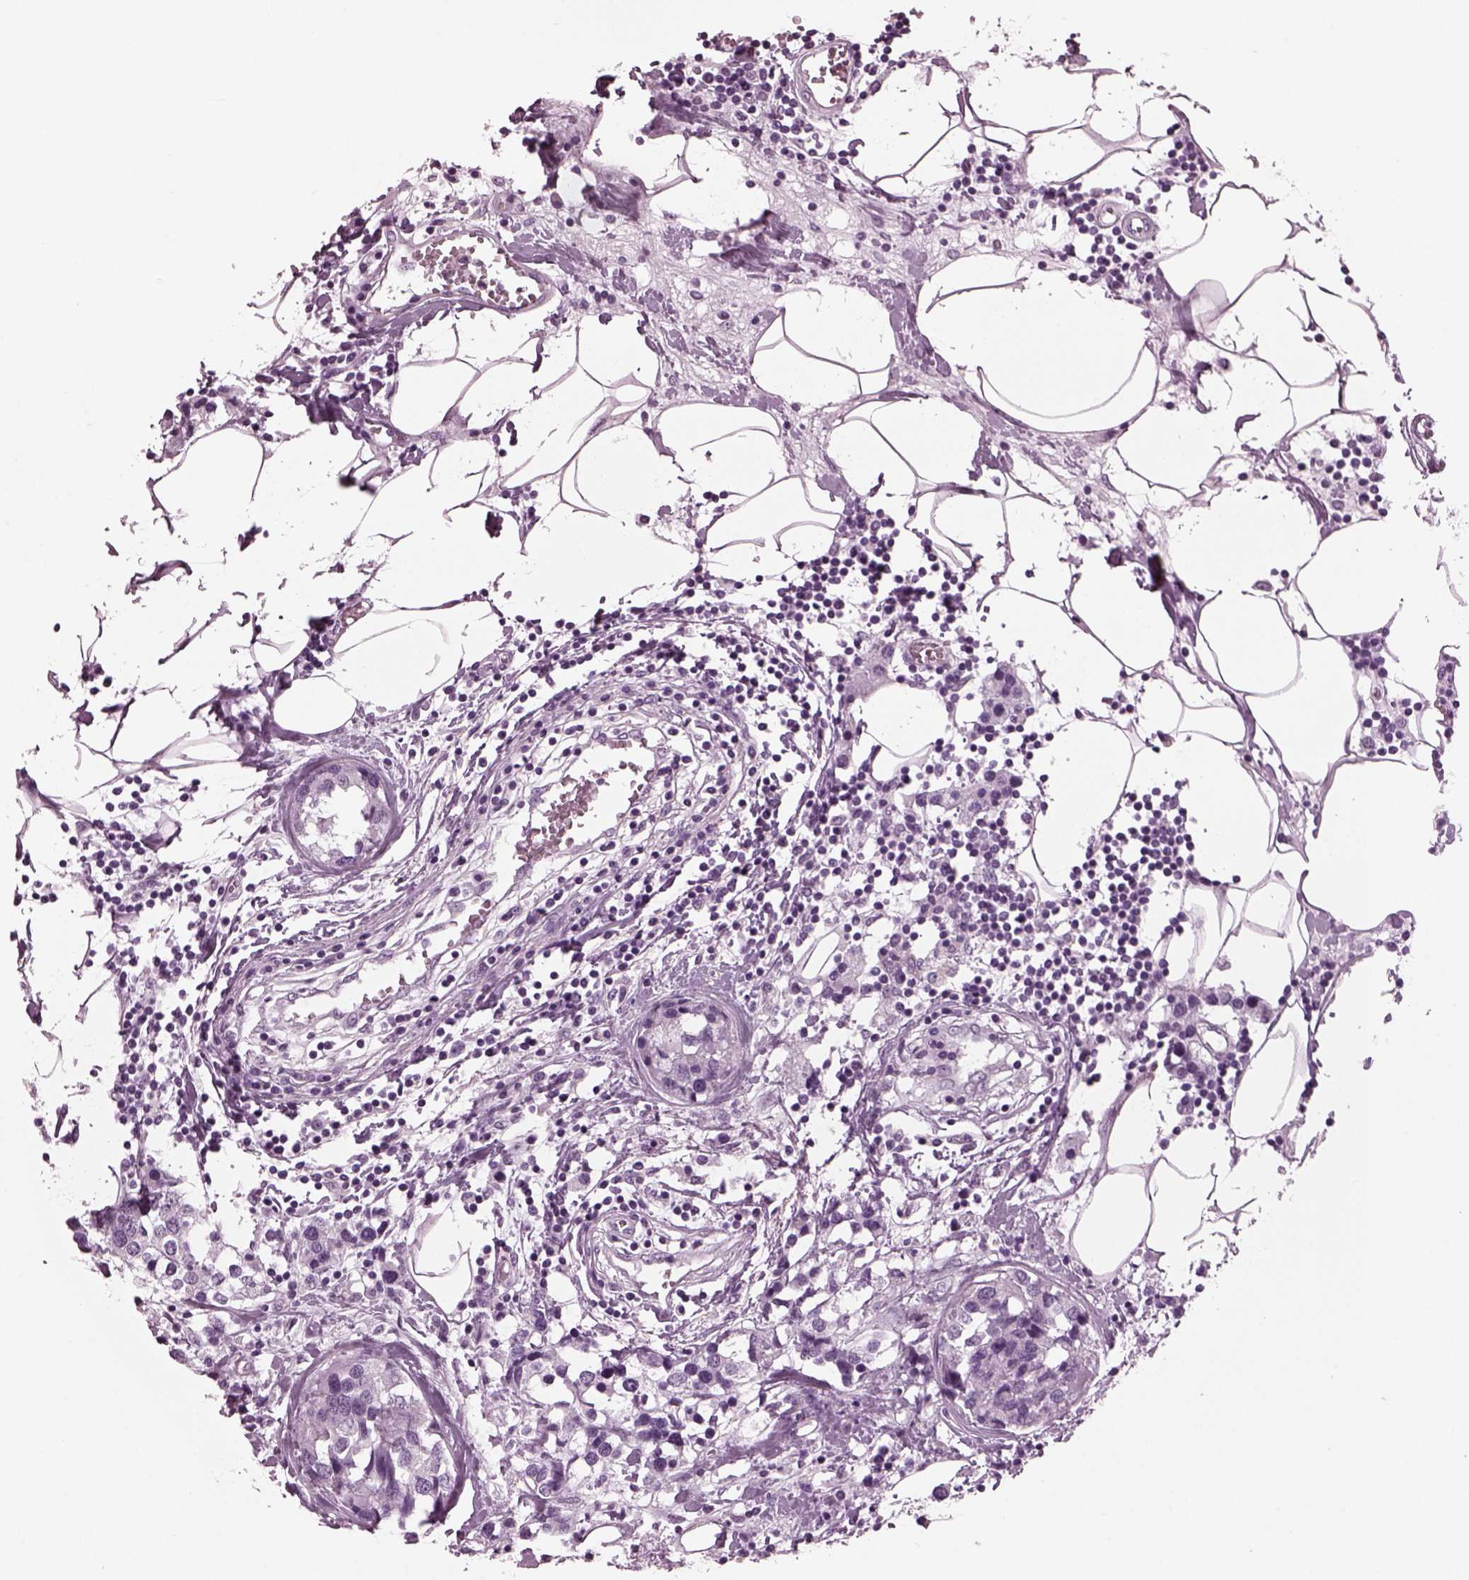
{"staining": {"intensity": "negative", "quantity": "none", "location": "none"}, "tissue": "breast cancer", "cell_type": "Tumor cells", "image_type": "cancer", "snomed": [{"axis": "morphology", "description": "Lobular carcinoma"}, {"axis": "topography", "description": "Breast"}], "caption": "An immunohistochemistry micrograph of breast lobular carcinoma is shown. There is no staining in tumor cells of breast lobular carcinoma.", "gene": "TPPP2", "patient": {"sex": "female", "age": 59}}